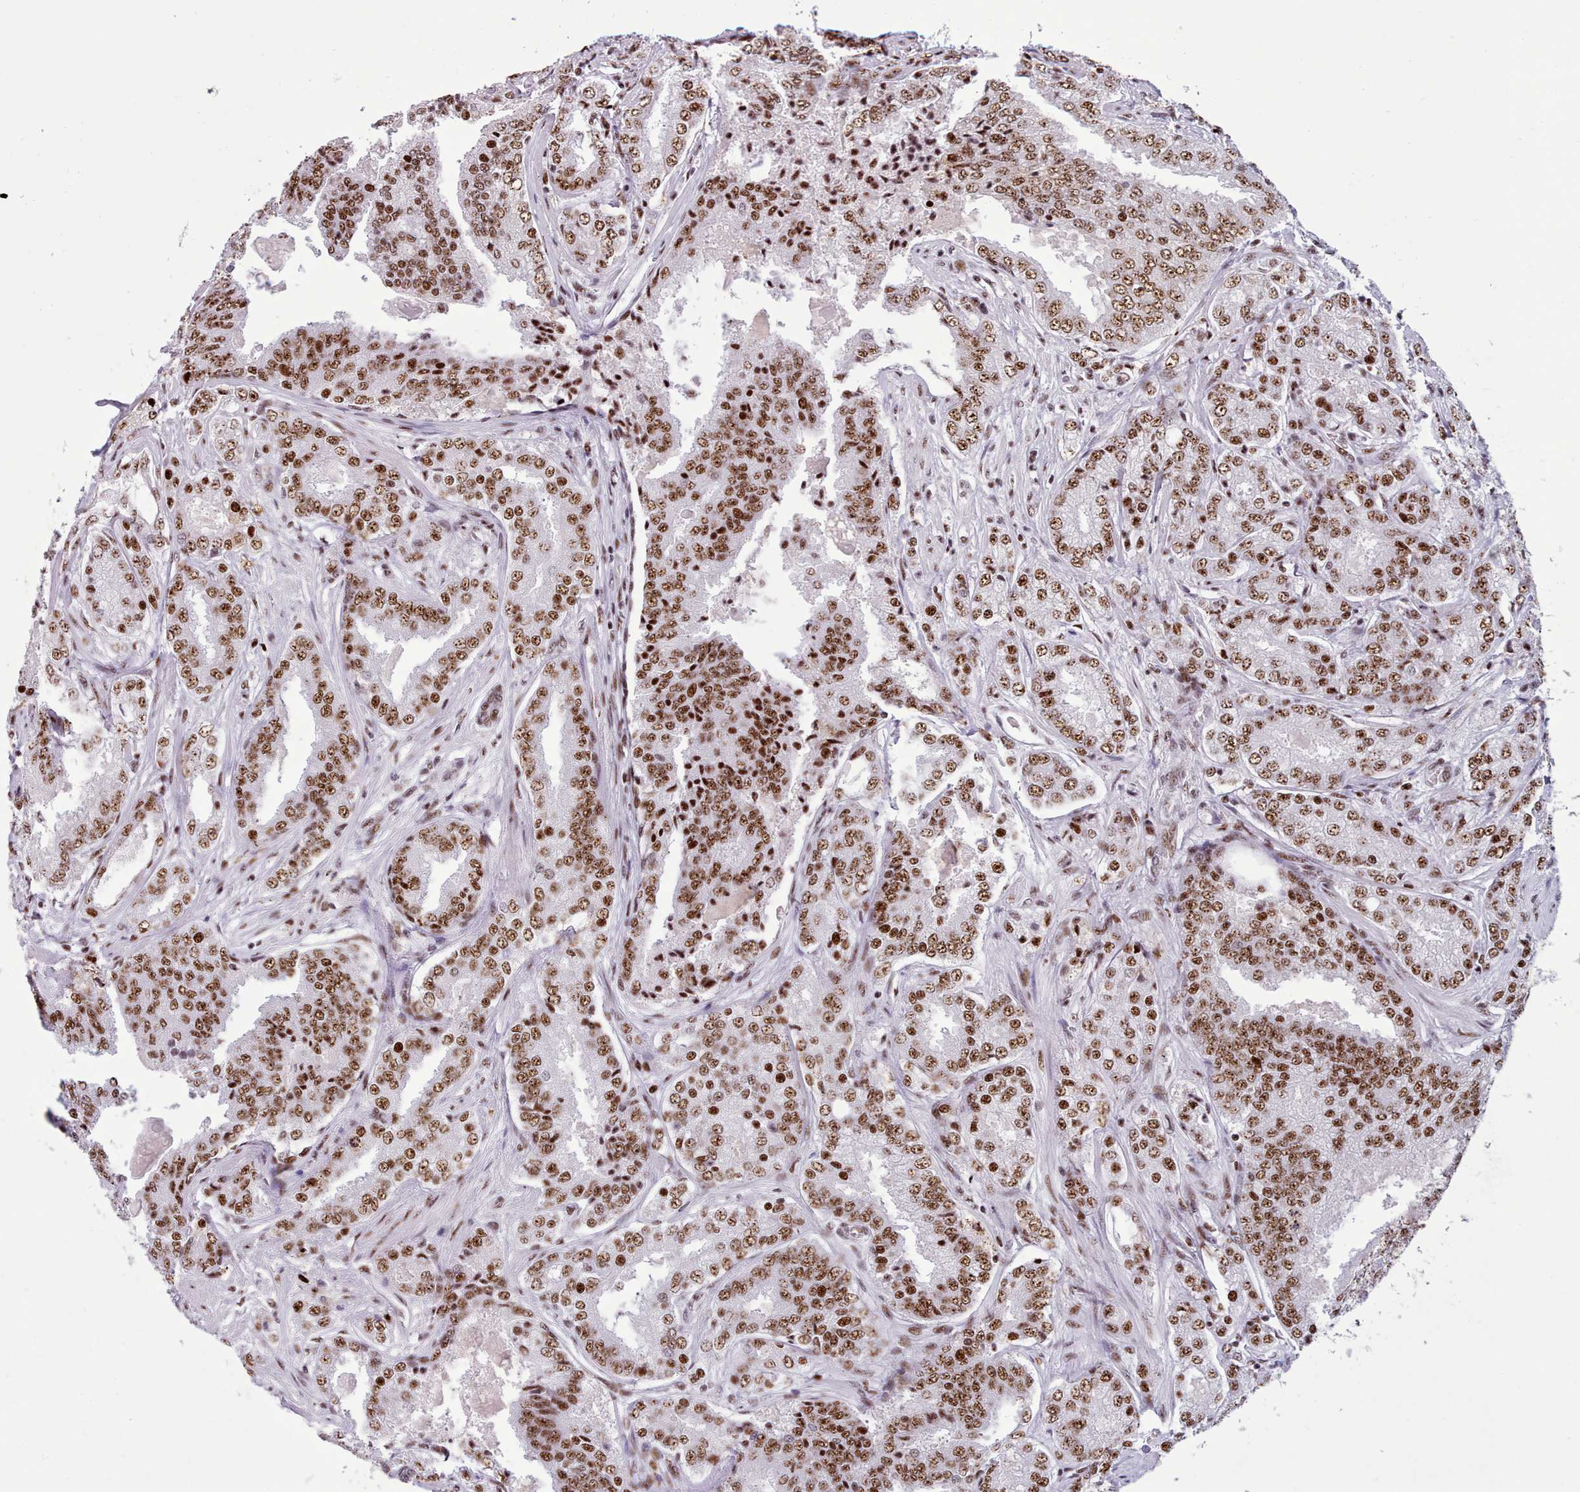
{"staining": {"intensity": "moderate", "quantity": ">75%", "location": "nuclear"}, "tissue": "prostate cancer", "cell_type": "Tumor cells", "image_type": "cancer", "snomed": [{"axis": "morphology", "description": "Adenocarcinoma, High grade"}, {"axis": "topography", "description": "Prostate"}], "caption": "High-grade adenocarcinoma (prostate) stained with a protein marker demonstrates moderate staining in tumor cells.", "gene": "TMEM35B", "patient": {"sex": "male", "age": 63}}